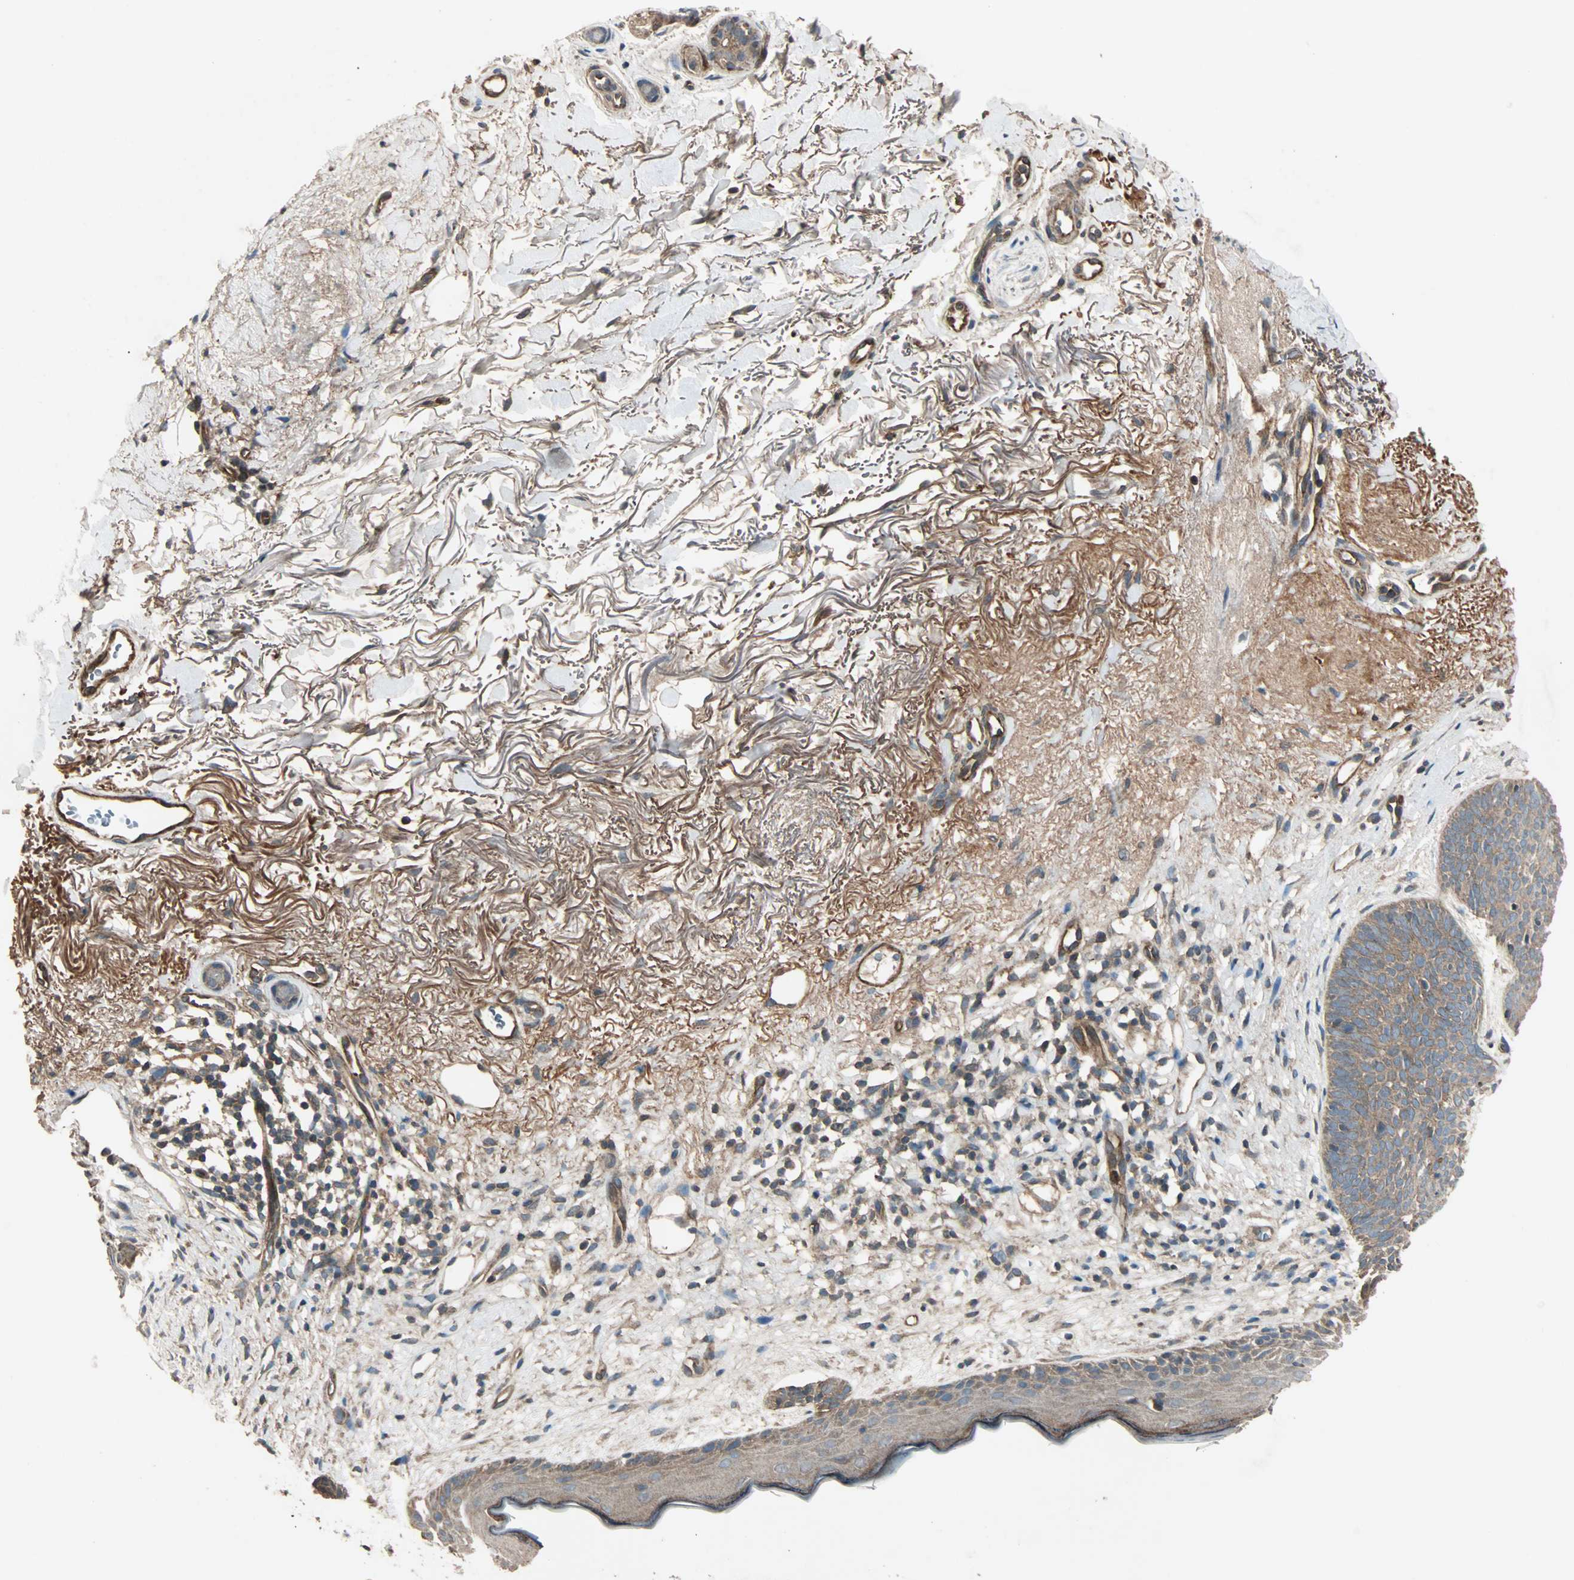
{"staining": {"intensity": "moderate", "quantity": ">75%", "location": "cytoplasmic/membranous"}, "tissue": "skin cancer", "cell_type": "Tumor cells", "image_type": "cancer", "snomed": [{"axis": "morphology", "description": "Normal tissue, NOS"}, {"axis": "morphology", "description": "Basal cell carcinoma"}, {"axis": "topography", "description": "Skin"}], "caption": "Protein expression analysis of human basal cell carcinoma (skin) reveals moderate cytoplasmic/membranous staining in about >75% of tumor cells.", "gene": "GCK", "patient": {"sex": "female", "age": 70}}